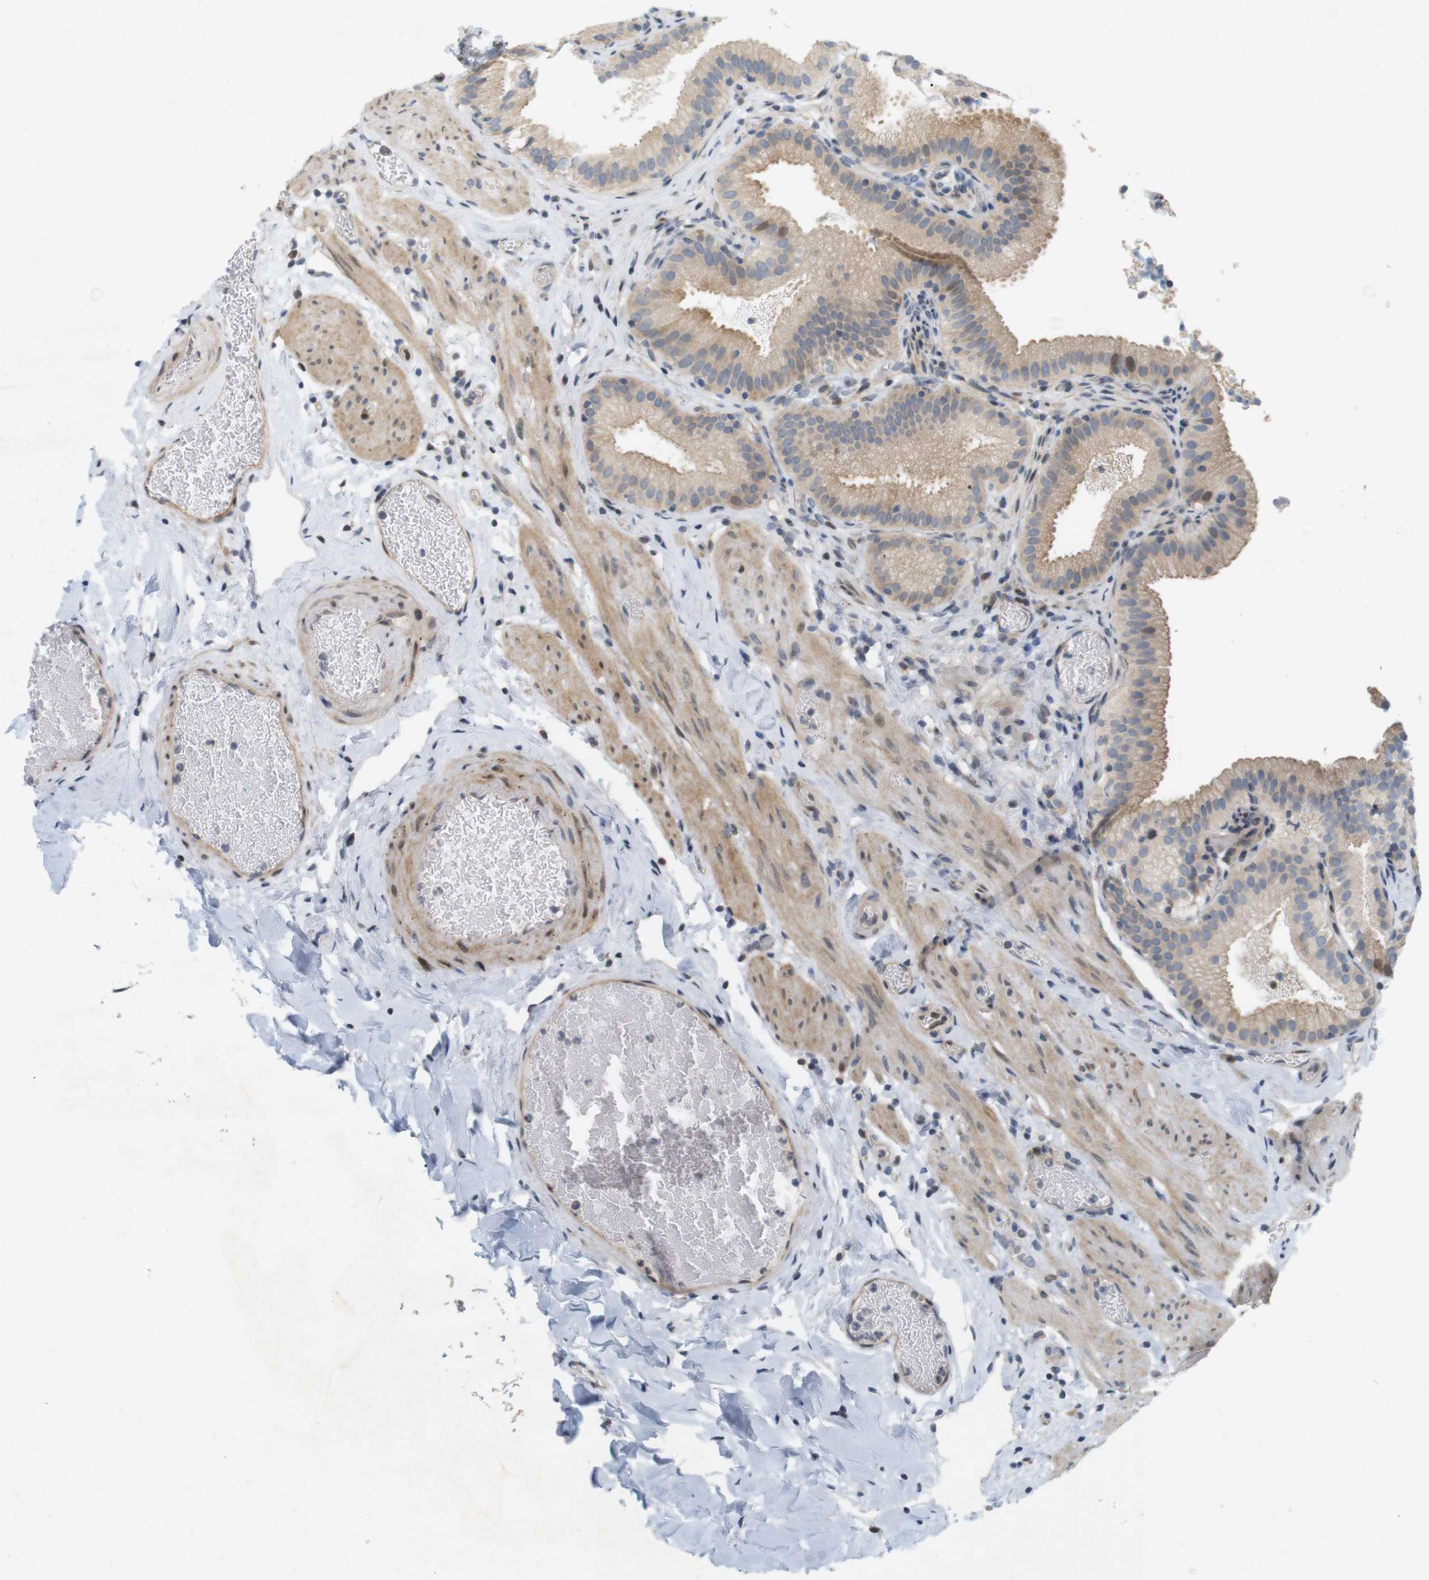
{"staining": {"intensity": "moderate", "quantity": "25%-75%", "location": "cytoplasmic/membranous"}, "tissue": "gallbladder", "cell_type": "Glandular cells", "image_type": "normal", "snomed": [{"axis": "morphology", "description": "Normal tissue, NOS"}, {"axis": "topography", "description": "Gallbladder"}], "caption": "DAB immunohistochemical staining of benign human gallbladder shows moderate cytoplasmic/membranous protein staining in approximately 25%-75% of glandular cells.", "gene": "PPP1R14A", "patient": {"sex": "male", "age": 54}}